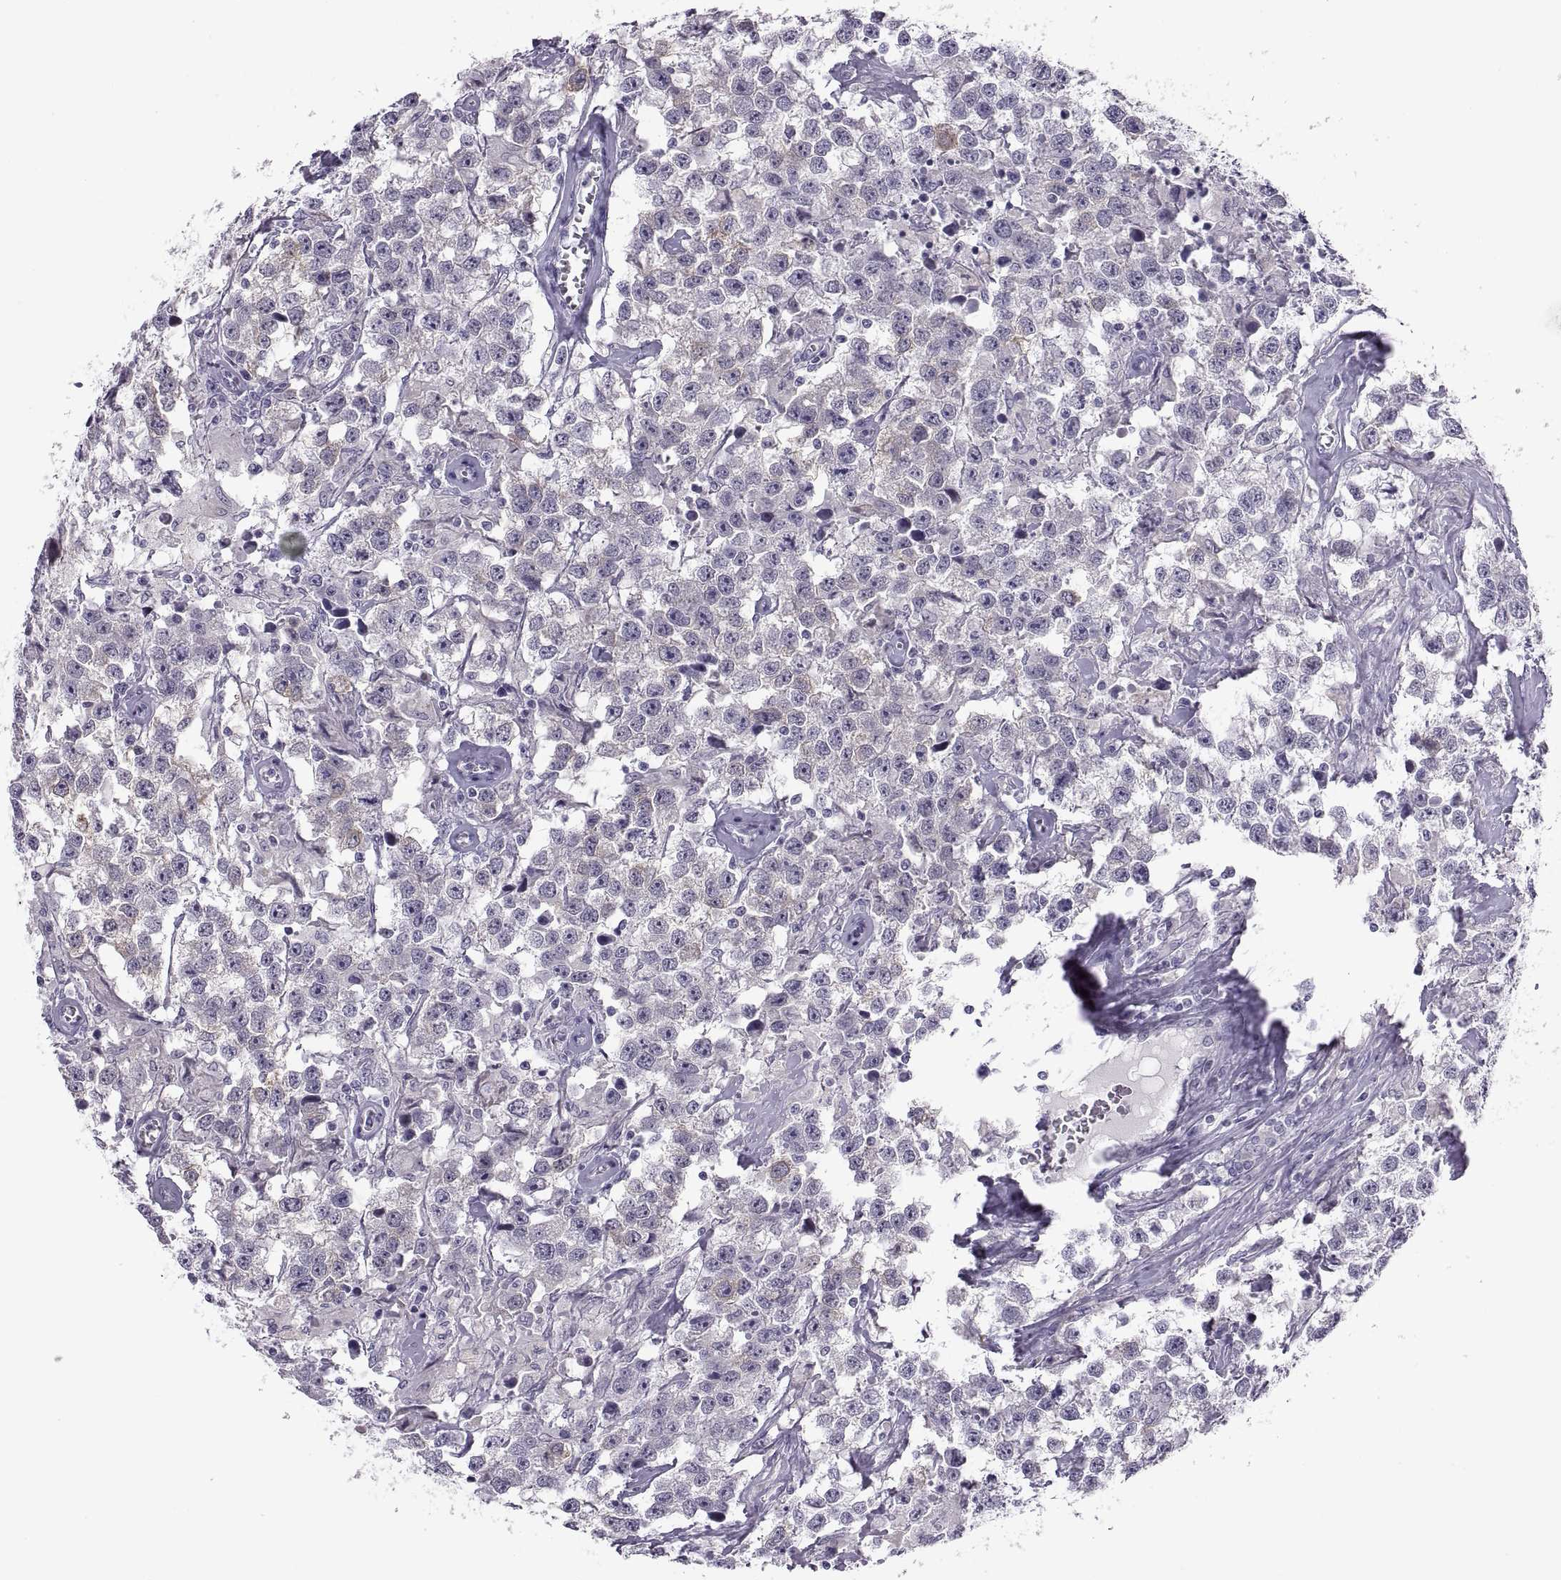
{"staining": {"intensity": "weak", "quantity": "<25%", "location": "cytoplasmic/membranous"}, "tissue": "testis cancer", "cell_type": "Tumor cells", "image_type": "cancer", "snomed": [{"axis": "morphology", "description": "Seminoma, NOS"}, {"axis": "topography", "description": "Testis"}], "caption": "Immunohistochemical staining of testis cancer shows no significant positivity in tumor cells.", "gene": "C3orf22", "patient": {"sex": "male", "age": 43}}